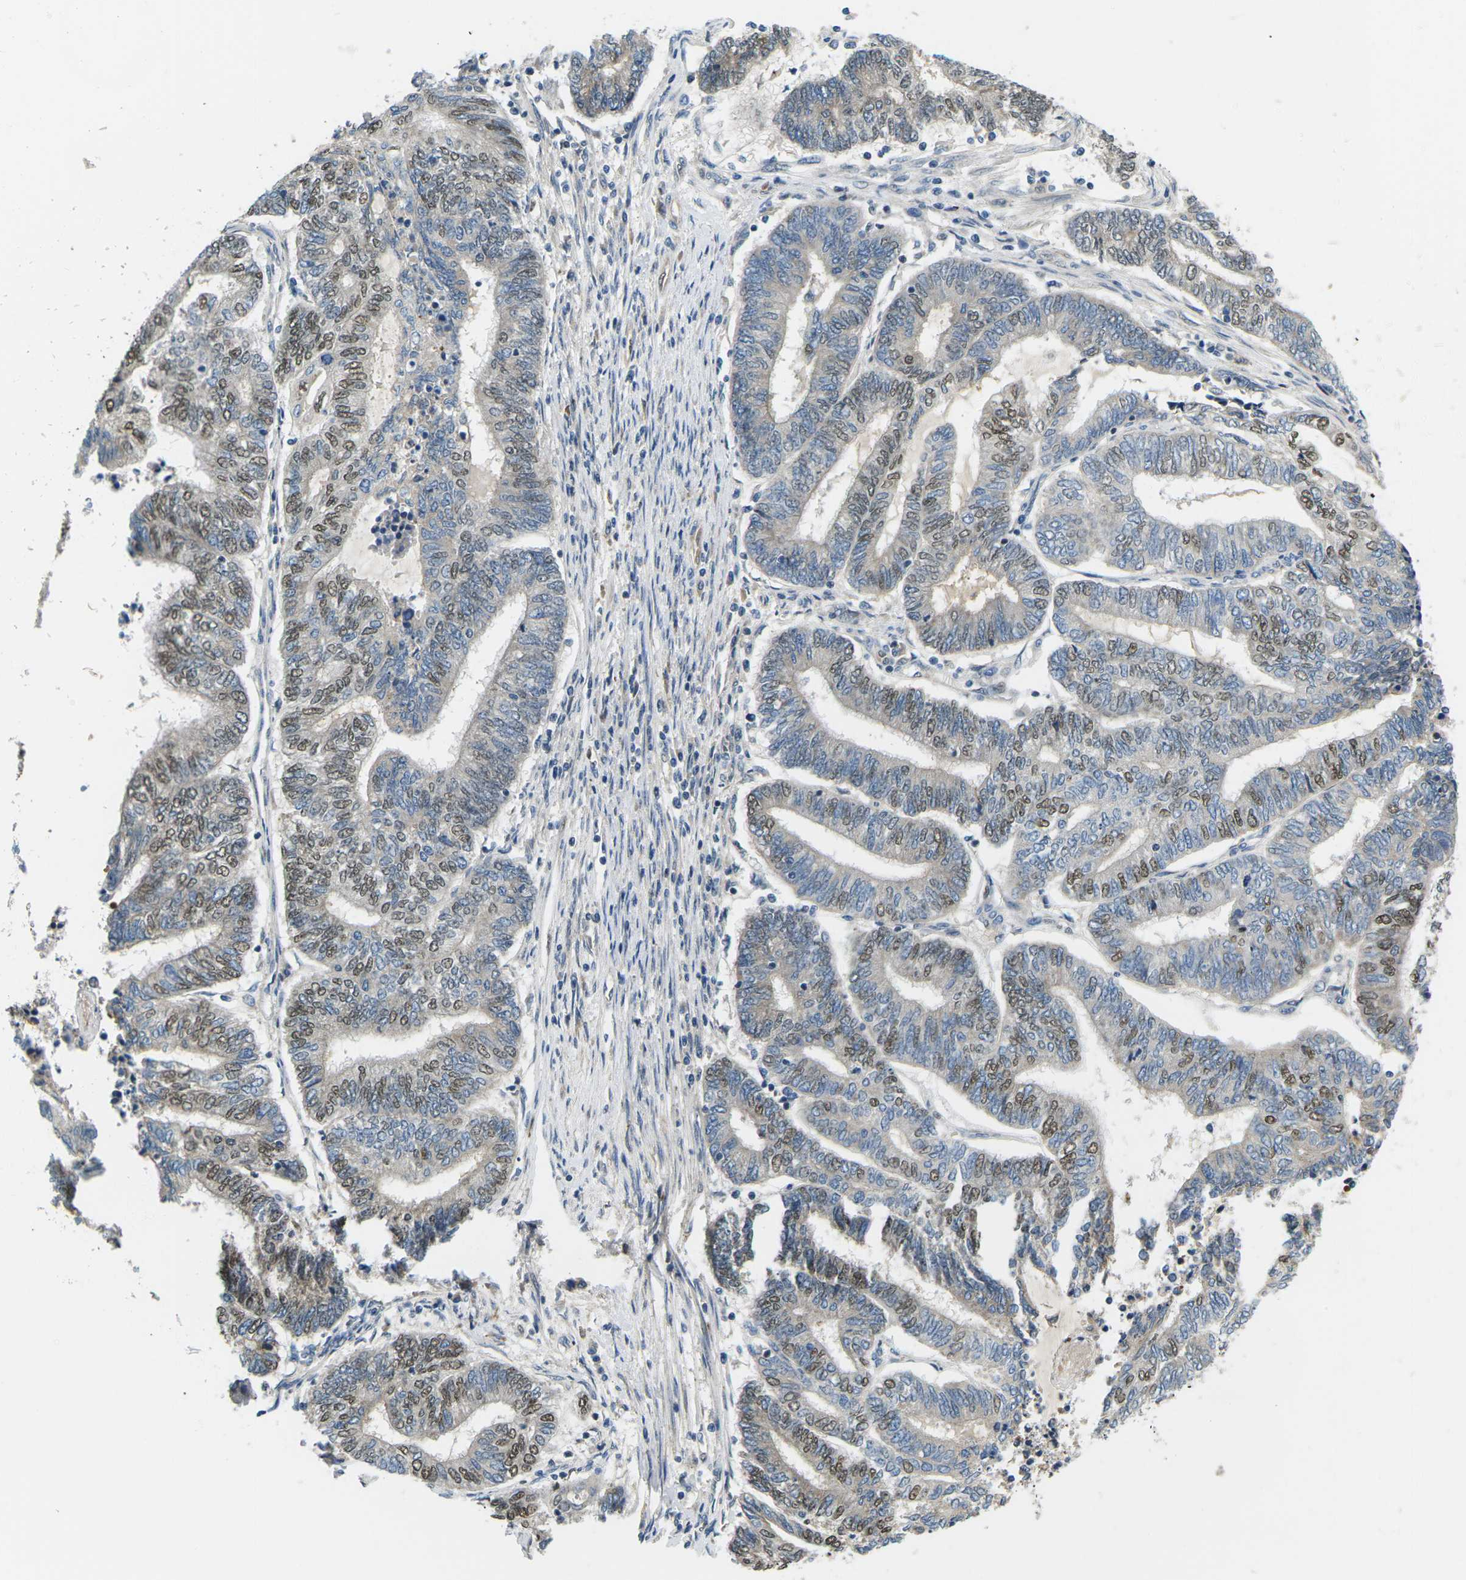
{"staining": {"intensity": "moderate", "quantity": "<25%", "location": "nuclear"}, "tissue": "endometrial cancer", "cell_type": "Tumor cells", "image_type": "cancer", "snomed": [{"axis": "morphology", "description": "Adenocarcinoma, NOS"}, {"axis": "topography", "description": "Uterus"}, {"axis": "topography", "description": "Endometrium"}], "caption": "High-magnification brightfield microscopy of endometrial adenocarcinoma stained with DAB (3,3'-diaminobenzidine) (brown) and counterstained with hematoxylin (blue). tumor cells exhibit moderate nuclear staining is present in approximately<25% of cells. (DAB (3,3'-diaminobenzidine) IHC with brightfield microscopy, high magnification).", "gene": "ERBB4", "patient": {"sex": "female", "age": 70}}